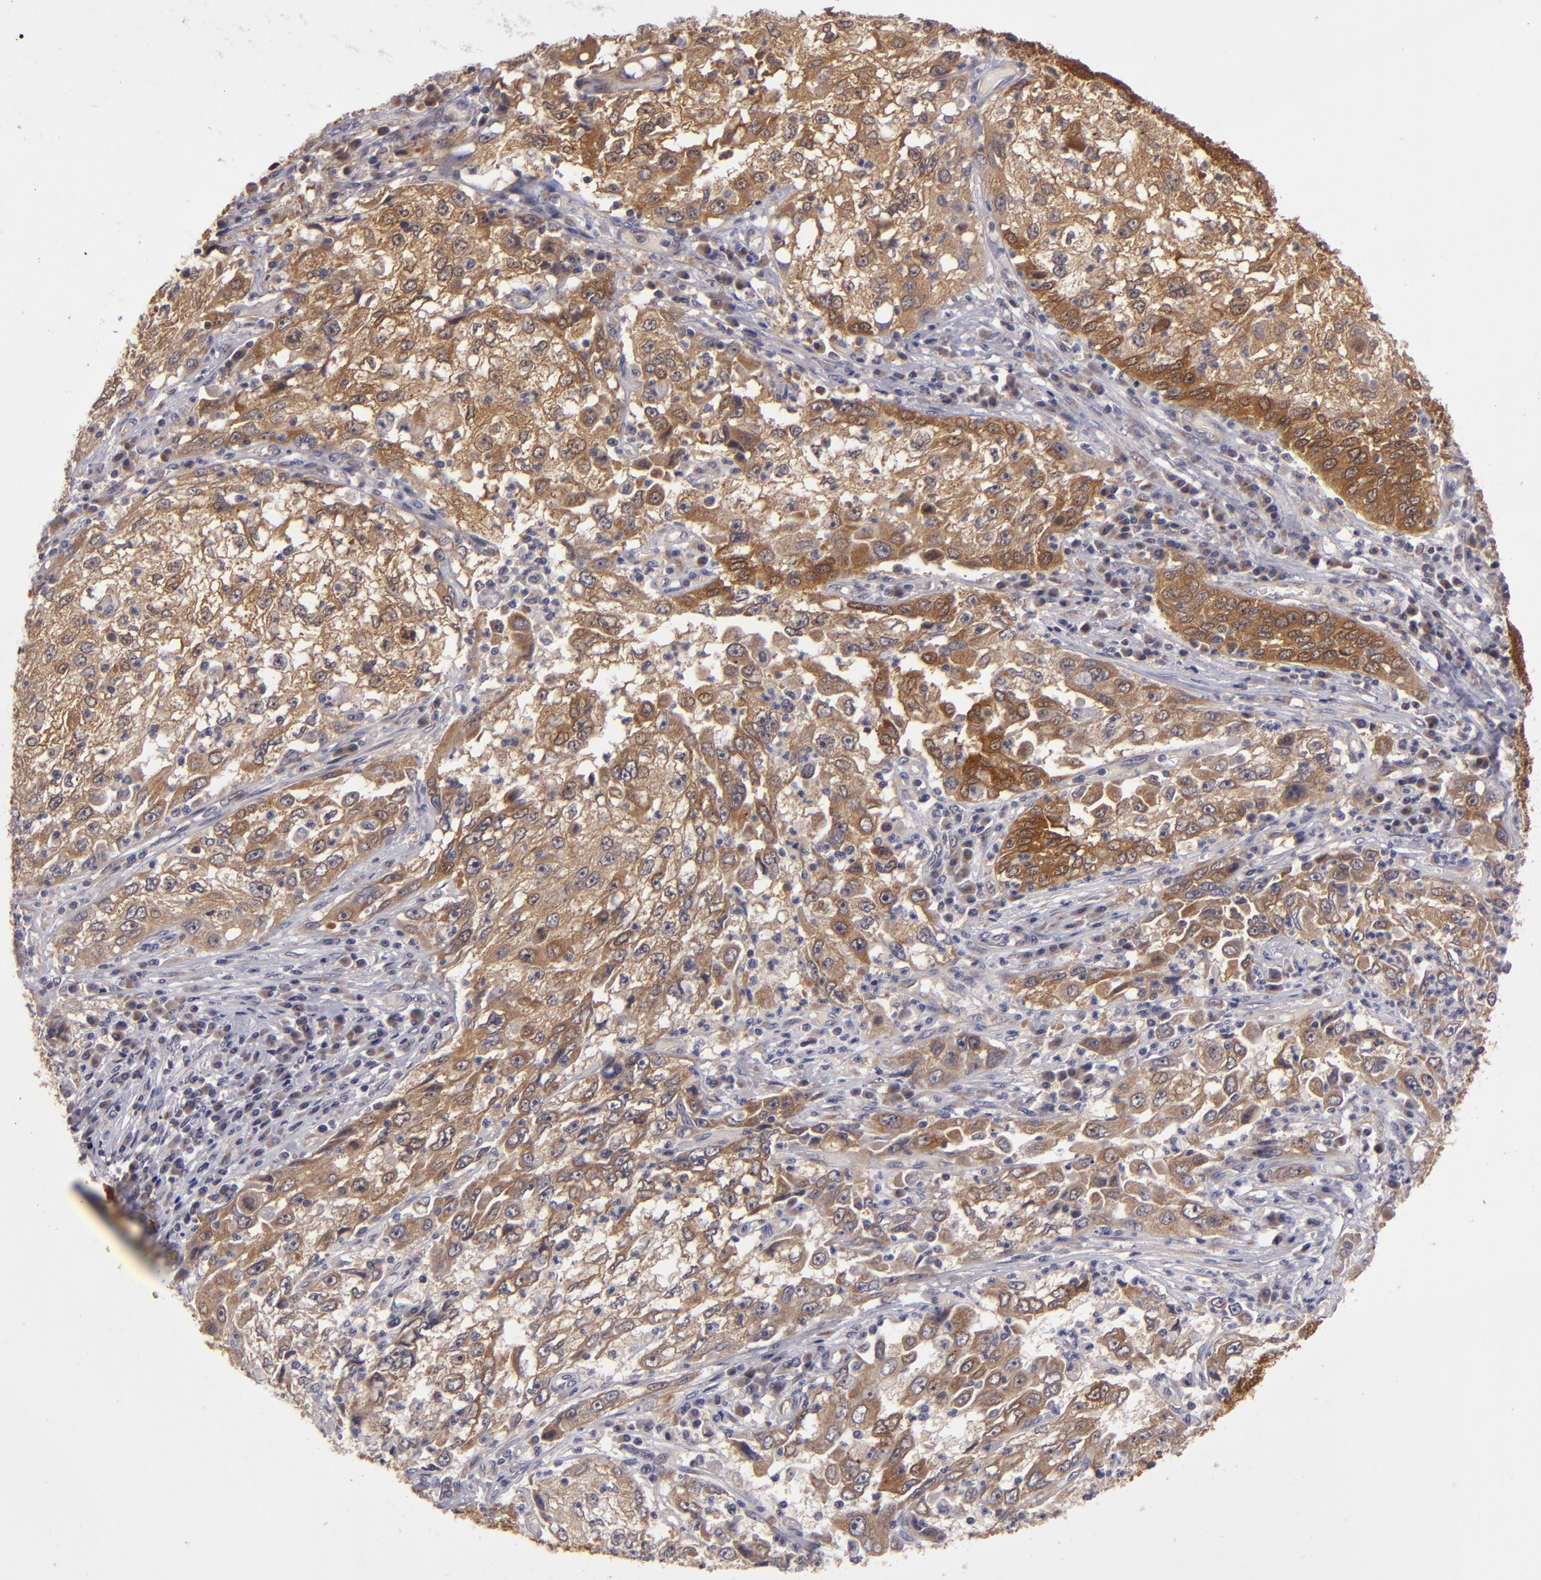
{"staining": {"intensity": "moderate", "quantity": ">75%", "location": "cytoplasmic/membranous"}, "tissue": "cervical cancer", "cell_type": "Tumor cells", "image_type": "cancer", "snomed": [{"axis": "morphology", "description": "Squamous cell carcinoma, NOS"}, {"axis": "topography", "description": "Cervix"}], "caption": "Protein staining demonstrates moderate cytoplasmic/membranous expression in approximately >75% of tumor cells in cervical cancer.", "gene": "SH2D4A", "patient": {"sex": "female", "age": 36}}